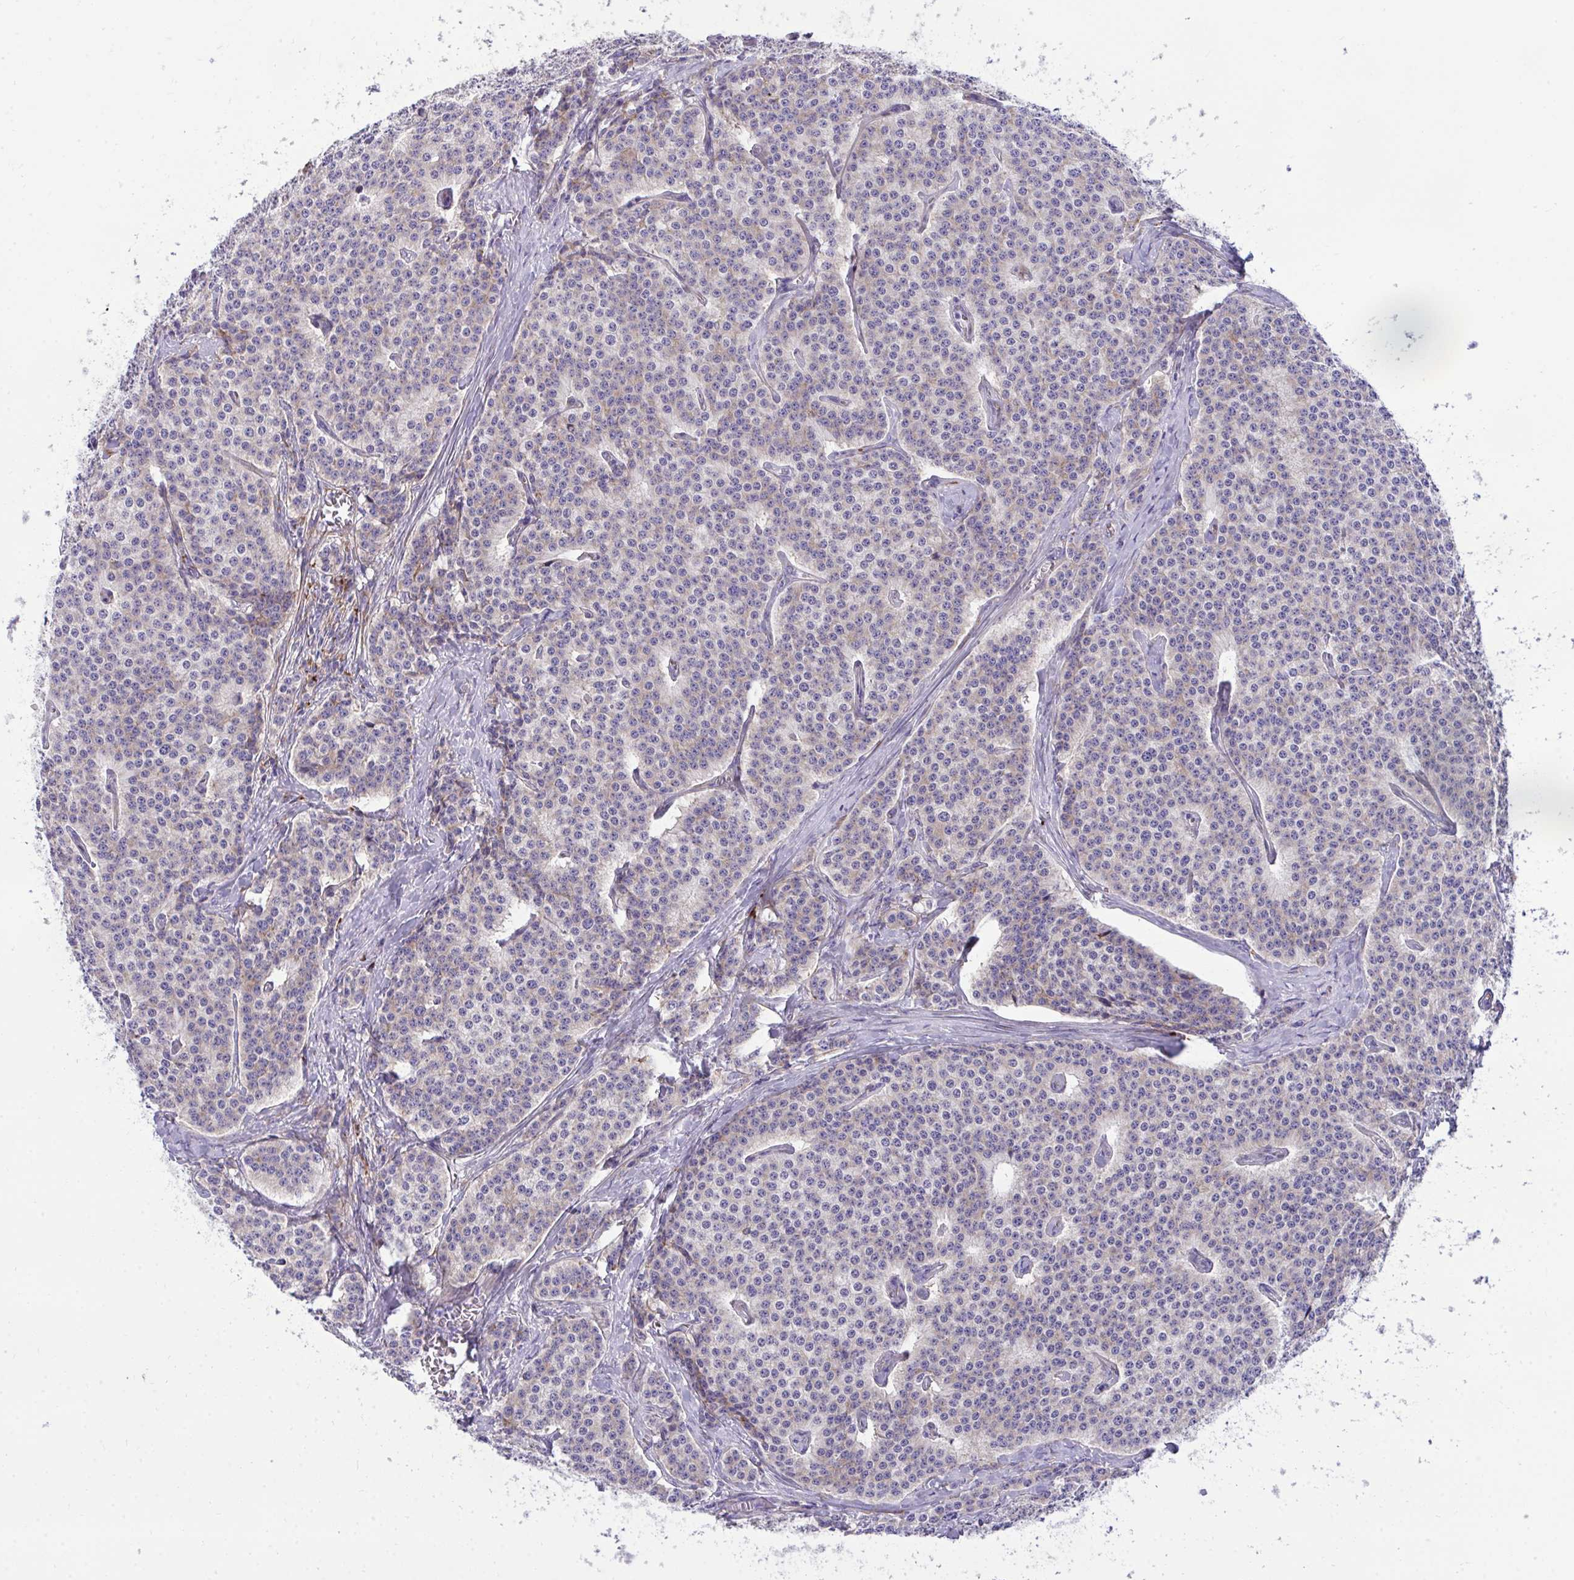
{"staining": {"intensity": "weak", "quantity": "<25%", "location": "cytoplasmic/membranous"}, "tissue": "carcinoid", "cell_type": "Tumor cells", "image_type": "cancer", "snomed": [{"axis": "morphology", "description": "Carcinoid, malignant, NOS"}, {"axis": "topography", "description": "Small intestine"}], "caption": "The photomicrograph exhibits no significant staining in tumor cells of carcinoid.", "gene": "RPS15", "patient": {"sex": "female", "age": 64}}